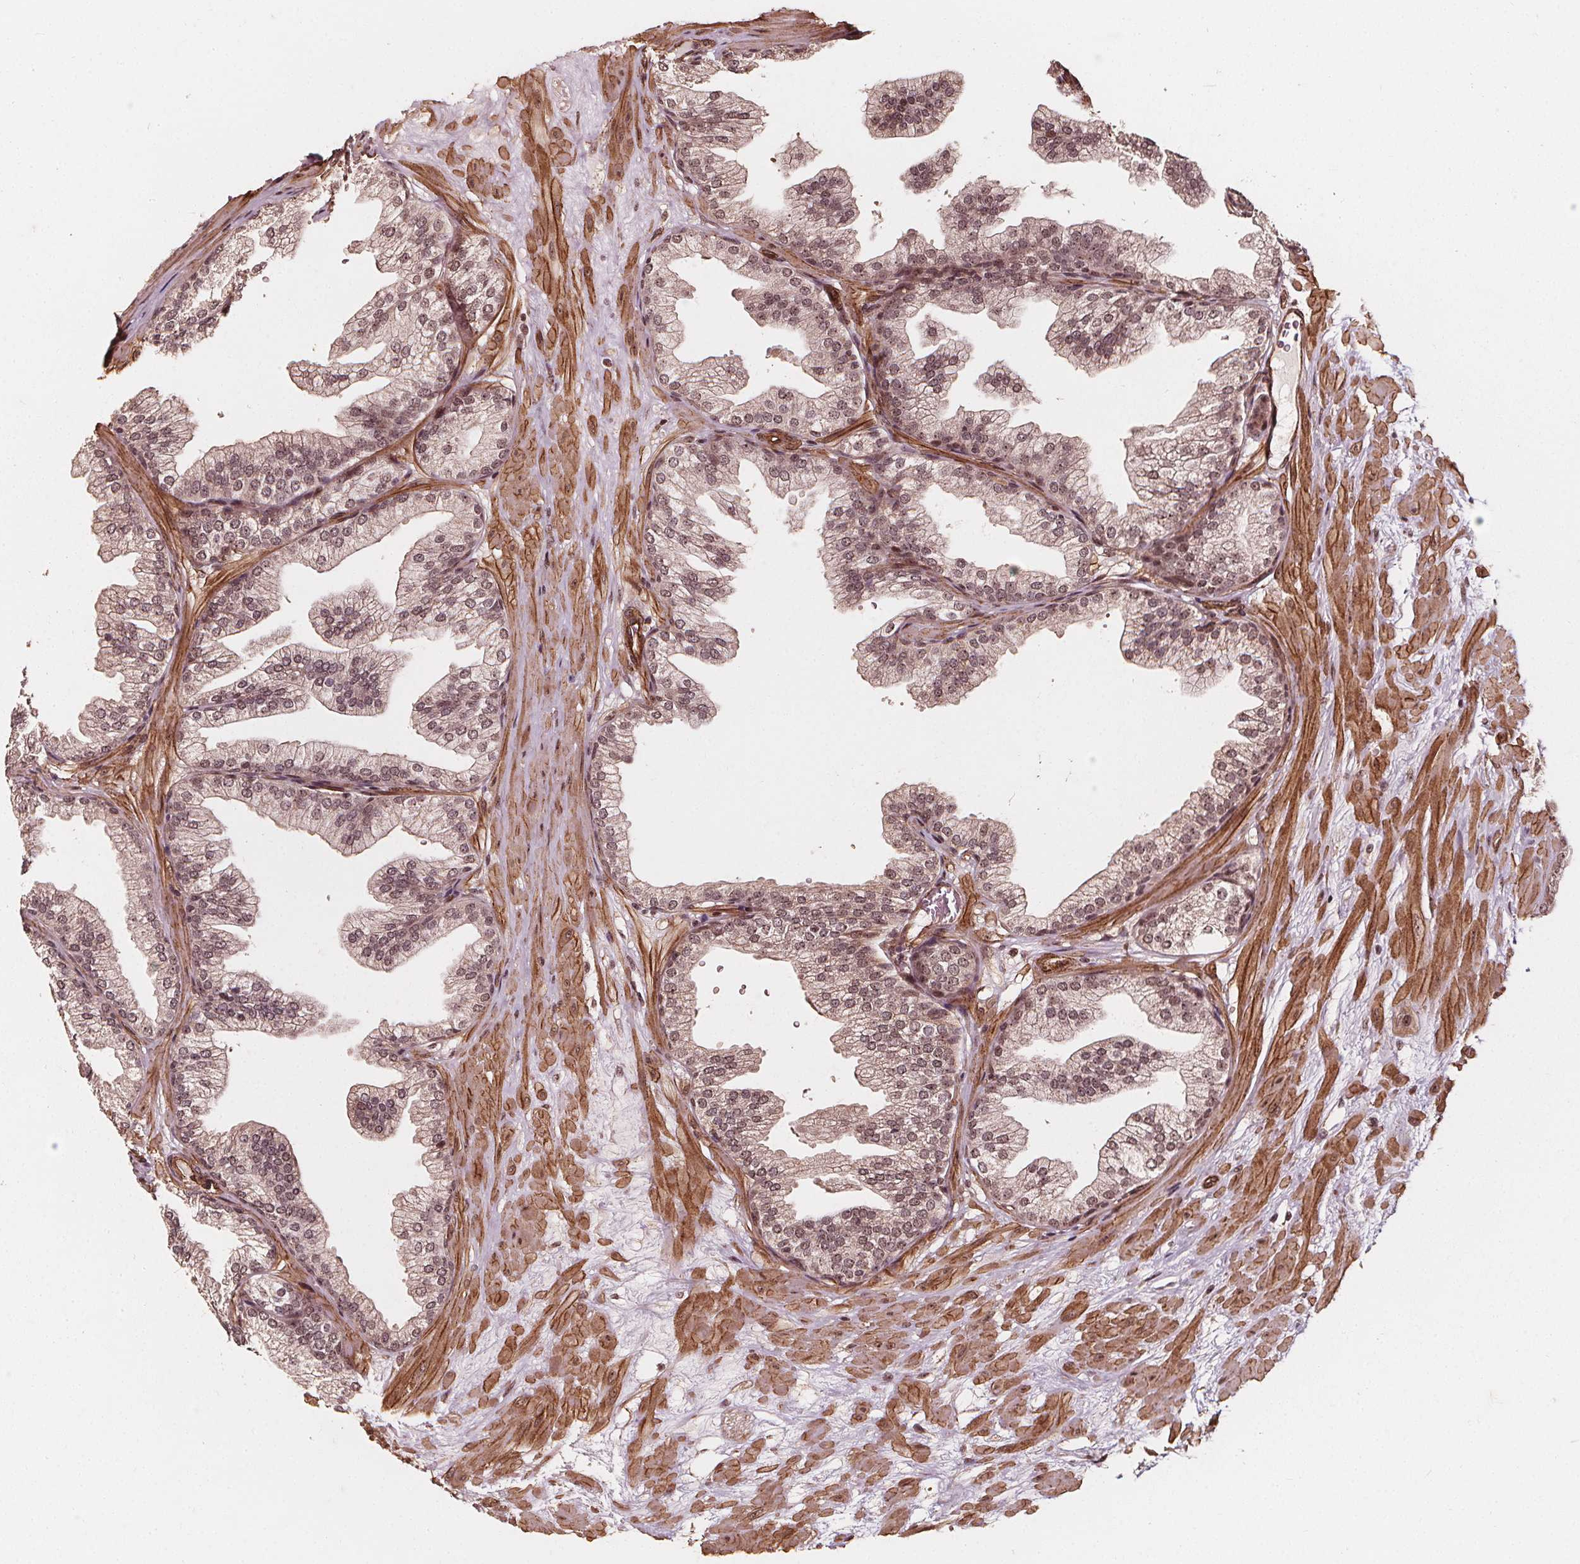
{"staining": {"intensity": "moderate", "quantity": ">75%", "location": "nuclear"}, "tissue": "prostate", "cell_type": "Glandular cells", "image_type": "normal", "snomed": [{"axis": "morphology", "description": "Normal tissue, NOS"}, {"axis": "topography", "description": "Prostate"}], "caption": "Protein staining of unremarkable prostate demonstrates moderate nuclear expression in approximately >75% of glandular cells. The staining is performed using DAB (3,3'-diaminobenzidine) brown chromogen to label protein expression. The nuclei are counter-stained blue using hematoxylin.", "gene": "EXOSC9", "patient": {"sex": "male", "age": 37}}